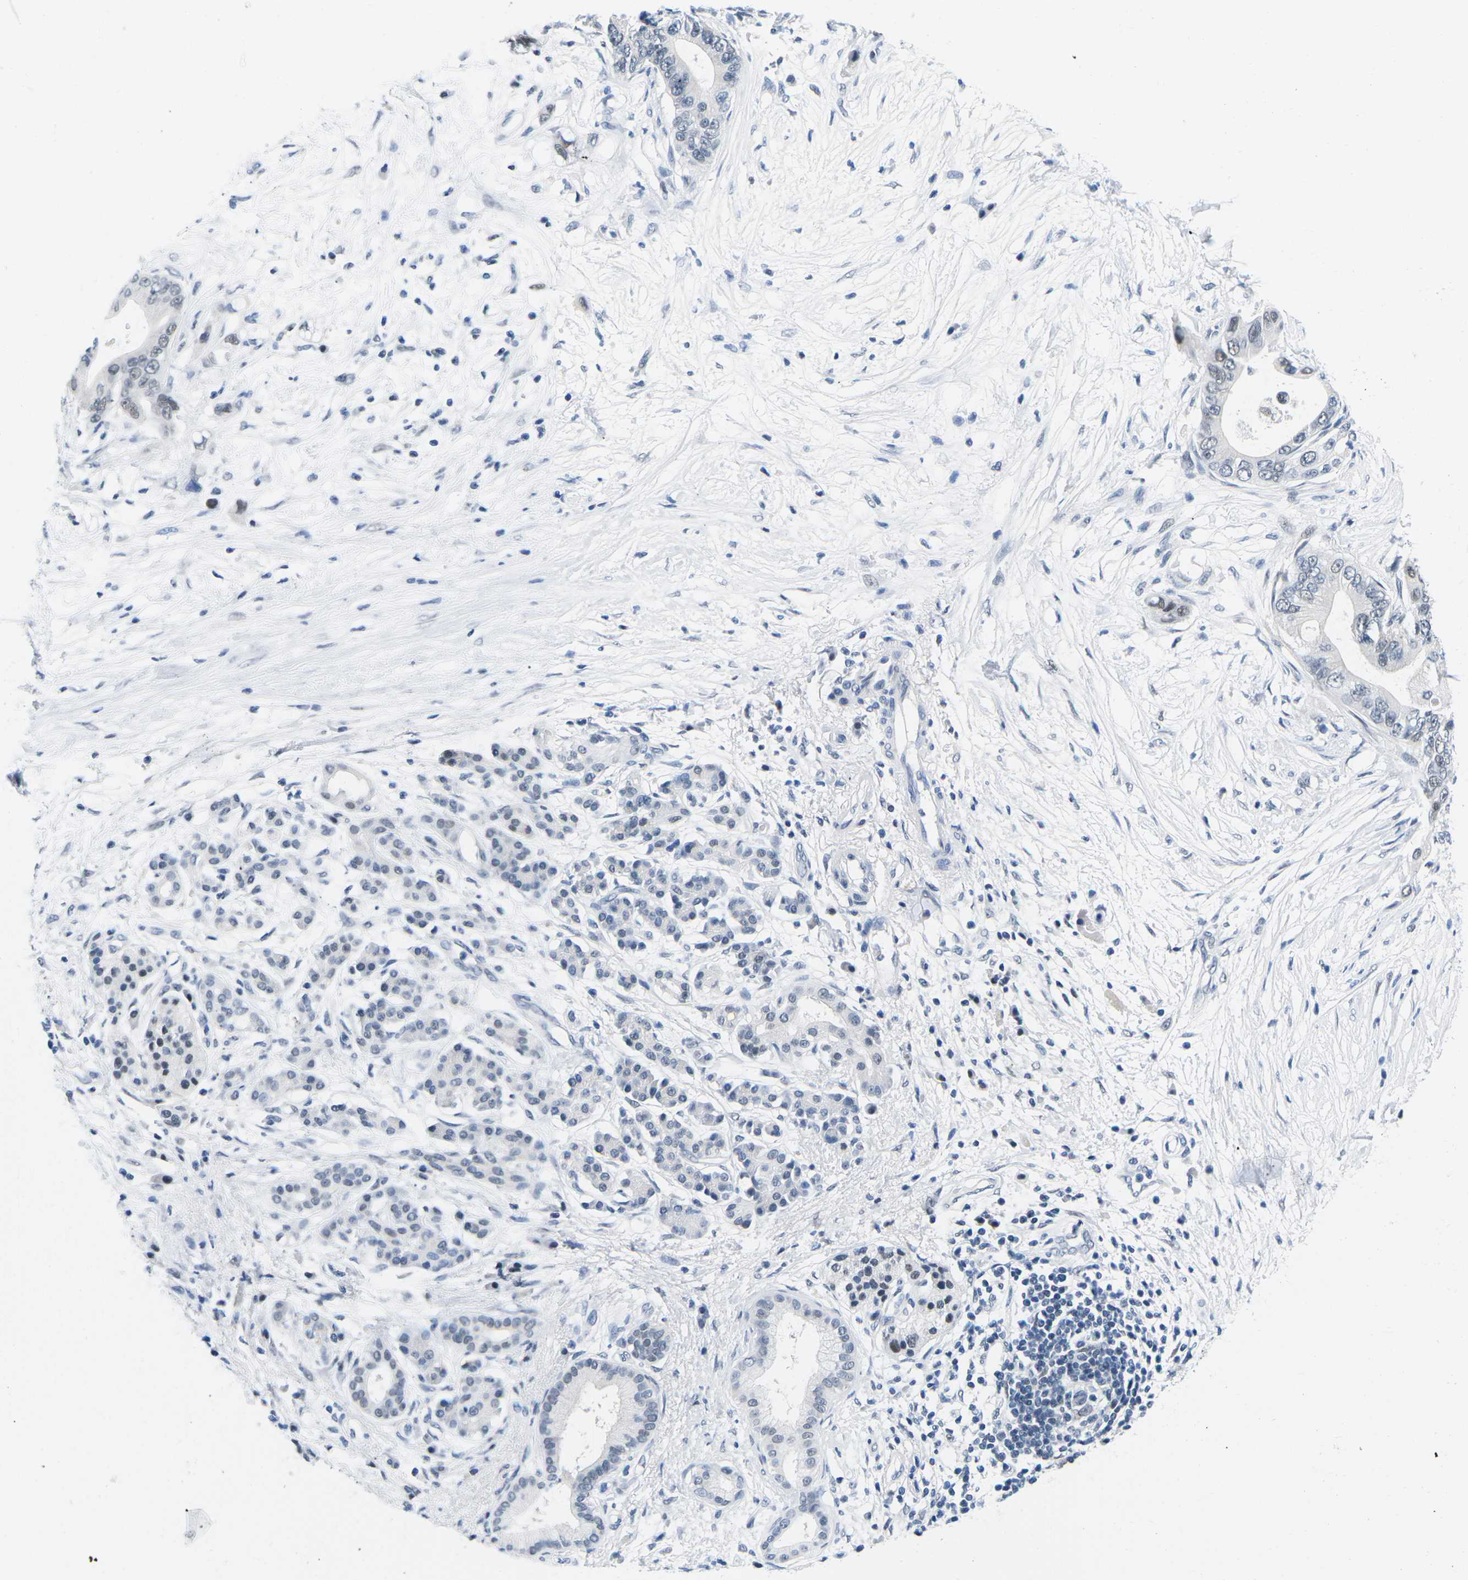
{"staining": {"intensity": "negative", "quantity": "none", "location": "none"}, "tissue": "pancreatic cancer", "cell_type": "Tumor cells", "image_type": "cancer", "snomed": [{"axis": "morphology", "description": "Adenocarcinoma, NOS"}, {"axis": "topography", "description": "Pancreas"}], "caption": "Tumor cells show no significant positivity in pancreatic cancer (adenocarcinoma).", "gene": "UBA7", "patient": {"sex": "male", "age": 77}}